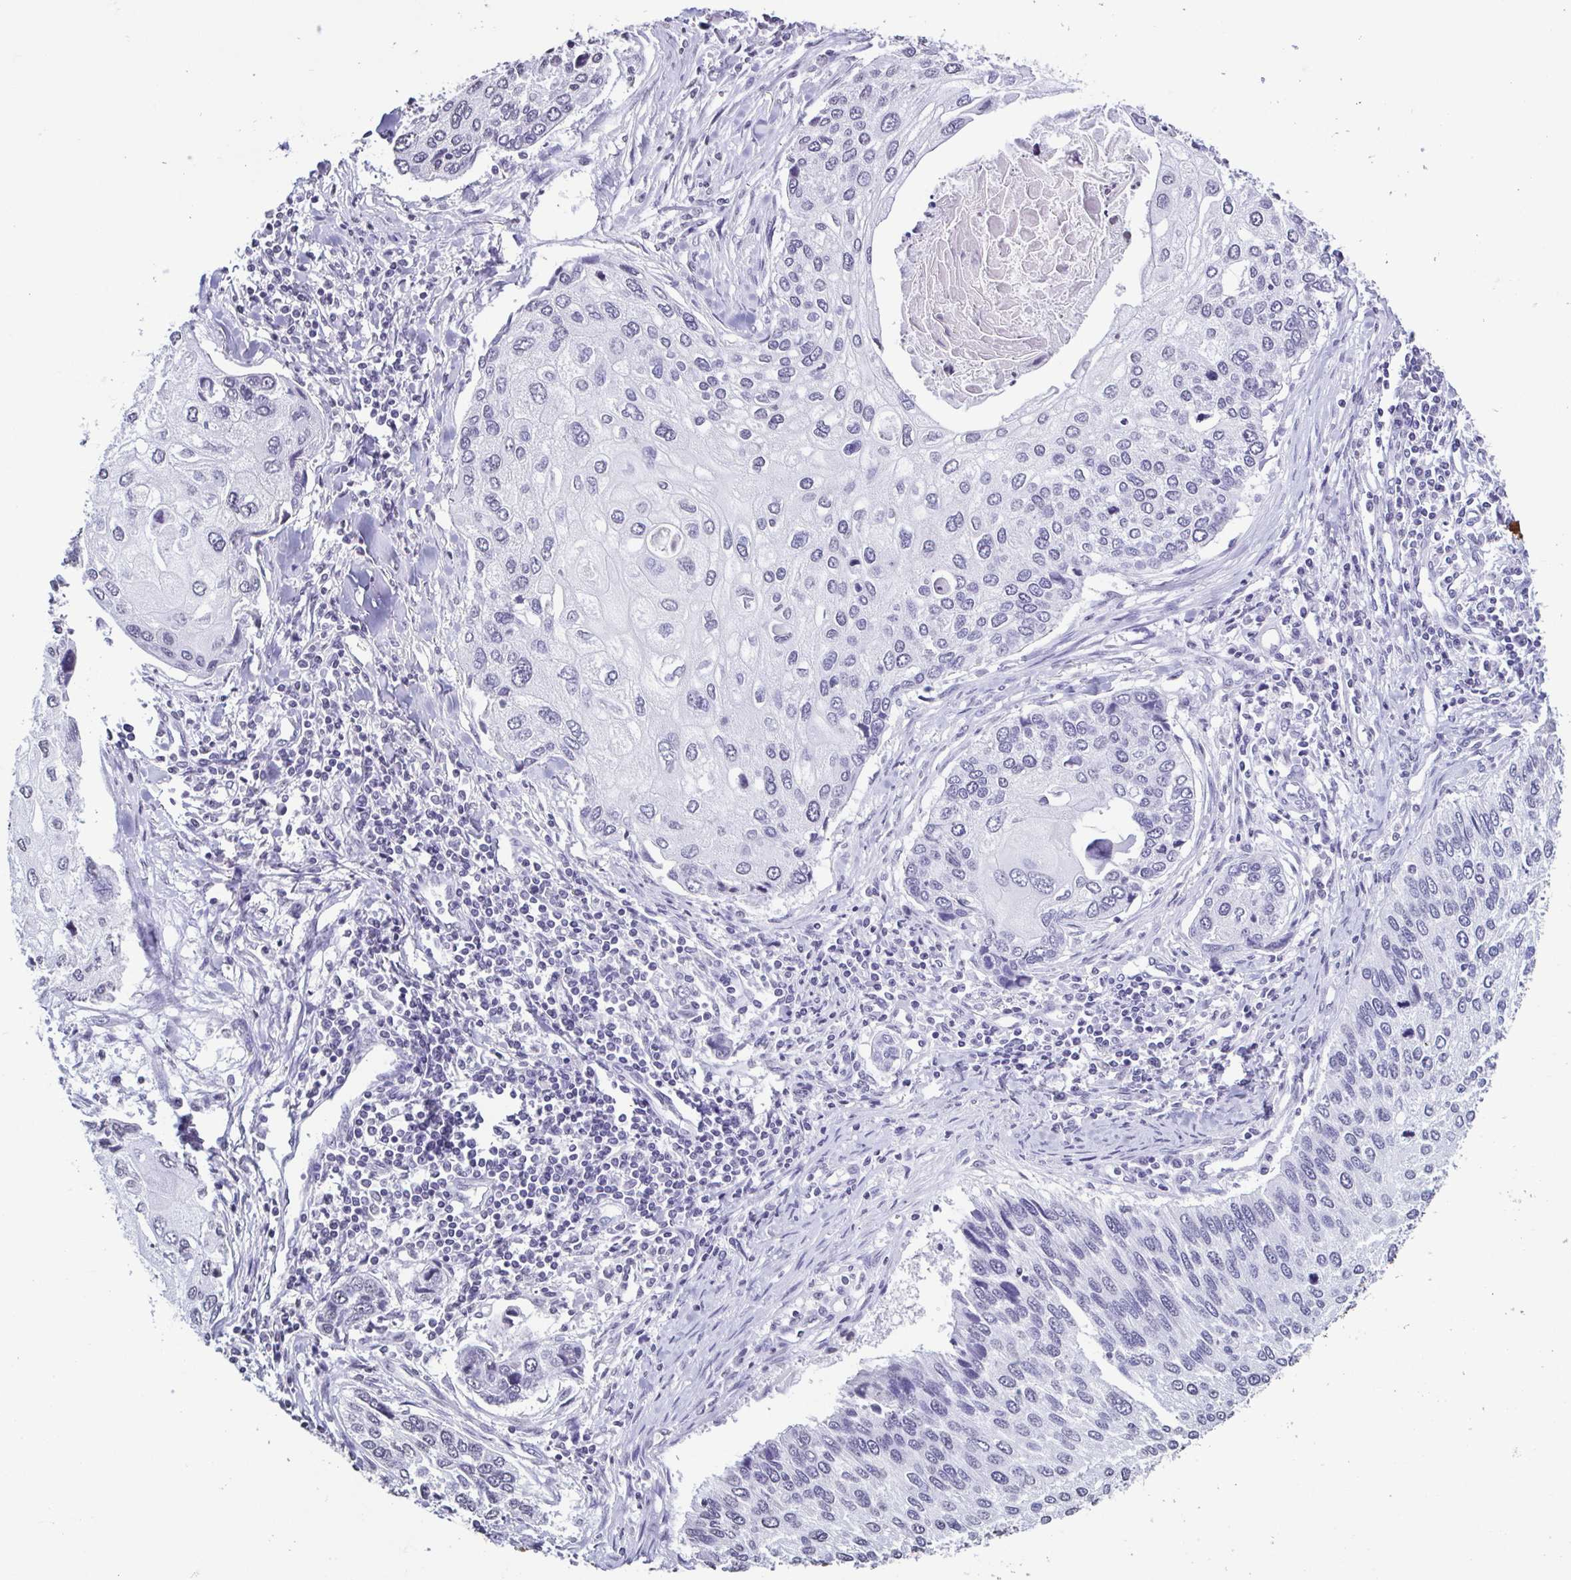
{"staining": {"intensity": "negative", "quantity": "none", "location": "none"}, "tissue": "lung cancer", "cell_type": "Tumor cells", "image_type": "cancer", "snomed": [{"axis": "morphology", "description": "Squamous cell carcinoma, NOS"}, {"axis": "morphology", "description": "Squamous cell carcinoma, metastatic, NOS"}, {"axis": "topography", "description": "Lung"}], "caption": "Tumor cells are negative for brown protein staining in metastatic squamous cell carcinoma (lung).", "gene": "VCY1B", "patient": {"sex": "male", "age": 63}}